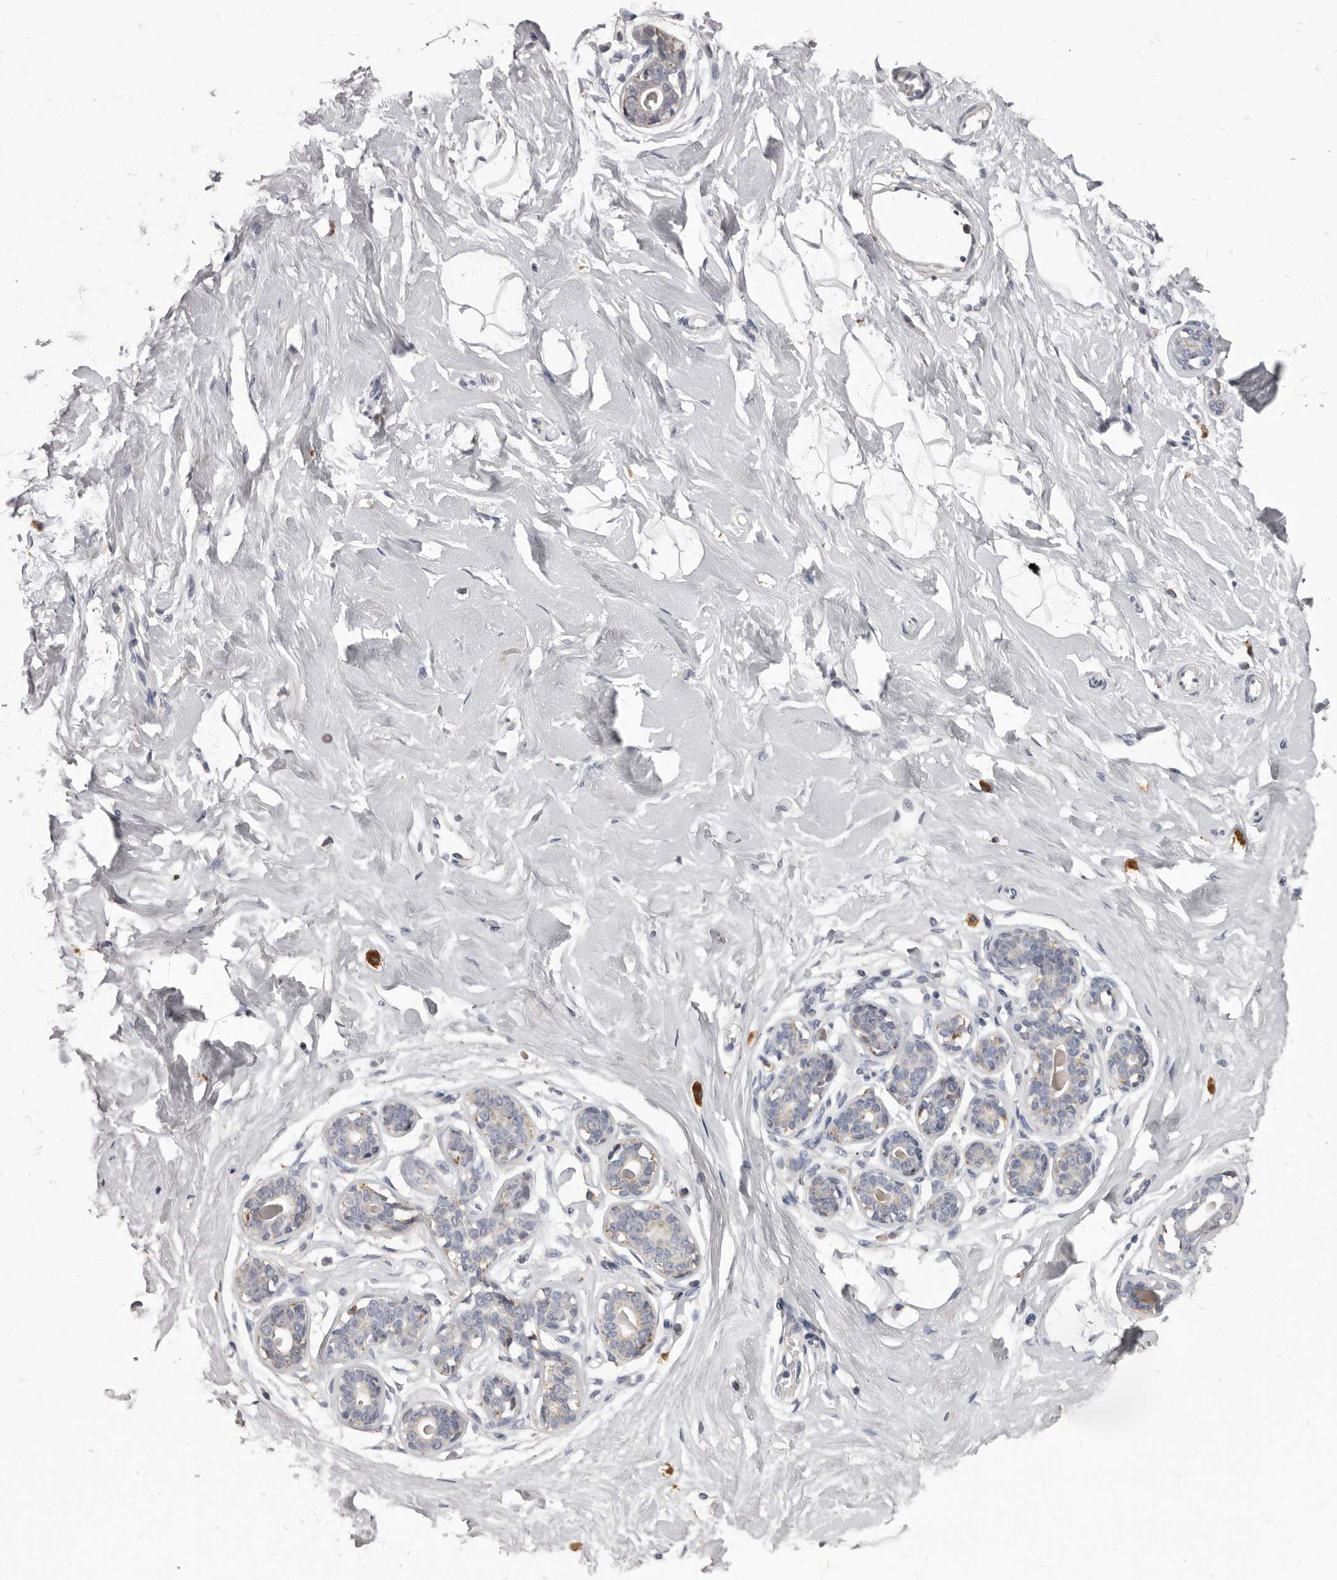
{"staining": {"intensity": "negative", "quantity": "none", "location": "none"}, "tissue": "breast", "cell_type": "Adipocytes", "image_type": "normal", "snomed": [{"axis": "morphology", "description": "Normal tissue, NOS"}, {"axis": "morphology", "description": "Adenoma, NOS"}, {"axis": "topography", "description": "Breast"}], "caption": "Immunohistochemistry (IHC) histopathology image of normal breast: breast stained with DAB demonstrates no significant protein positivity in adipocytes. (DAB (3,3'-diaminobenzidine) immunohistochemistry with hematoxylin counter stain).", "gene": "PI4K2A", "patient": {"sex": "female", "age": 23}}